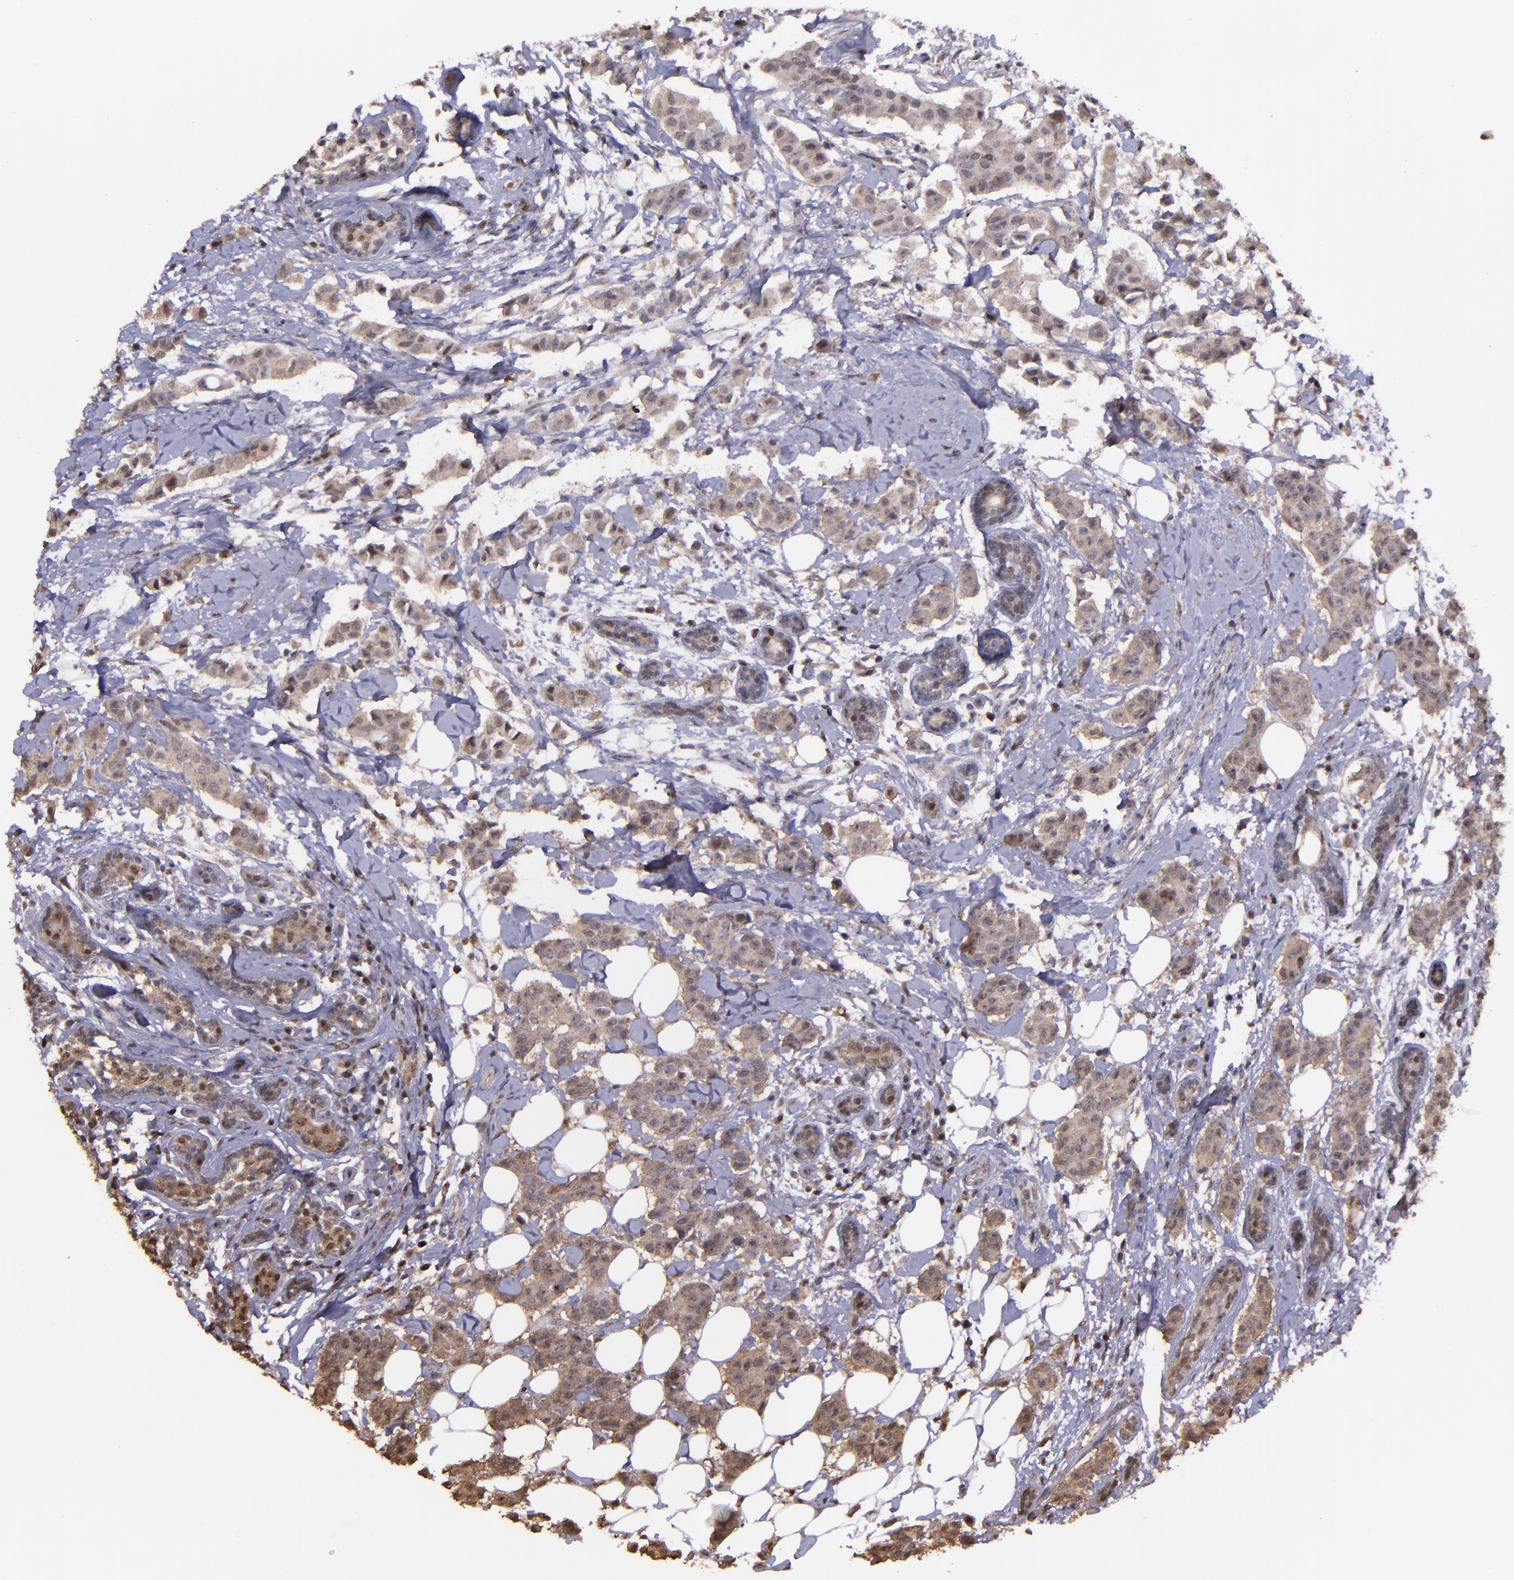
{"staining": {"intensity": "moderate", "quantity": ">75%", "location": "cytoplasmic/membranous"}, "tissue": "breast cancer", "cell_type": "Tumor cells", "image_type": "cancer", "snomed": [{"axis": "morphology", "description": "Duct carcinoma"}, {"axis": "topography", "description": "Breast"}], "caption": "A medium amount of moderate cytoplasmic/membranous staining is appreciated in approximately >75% of tumor cells in breast cancer (intraductal carcinoma) tissue. (brown staining indicates protein expression, while blue staining denotes nuclei).", "gene": "SERPINF2", "patient": {"sex": "female", "age": 40}}